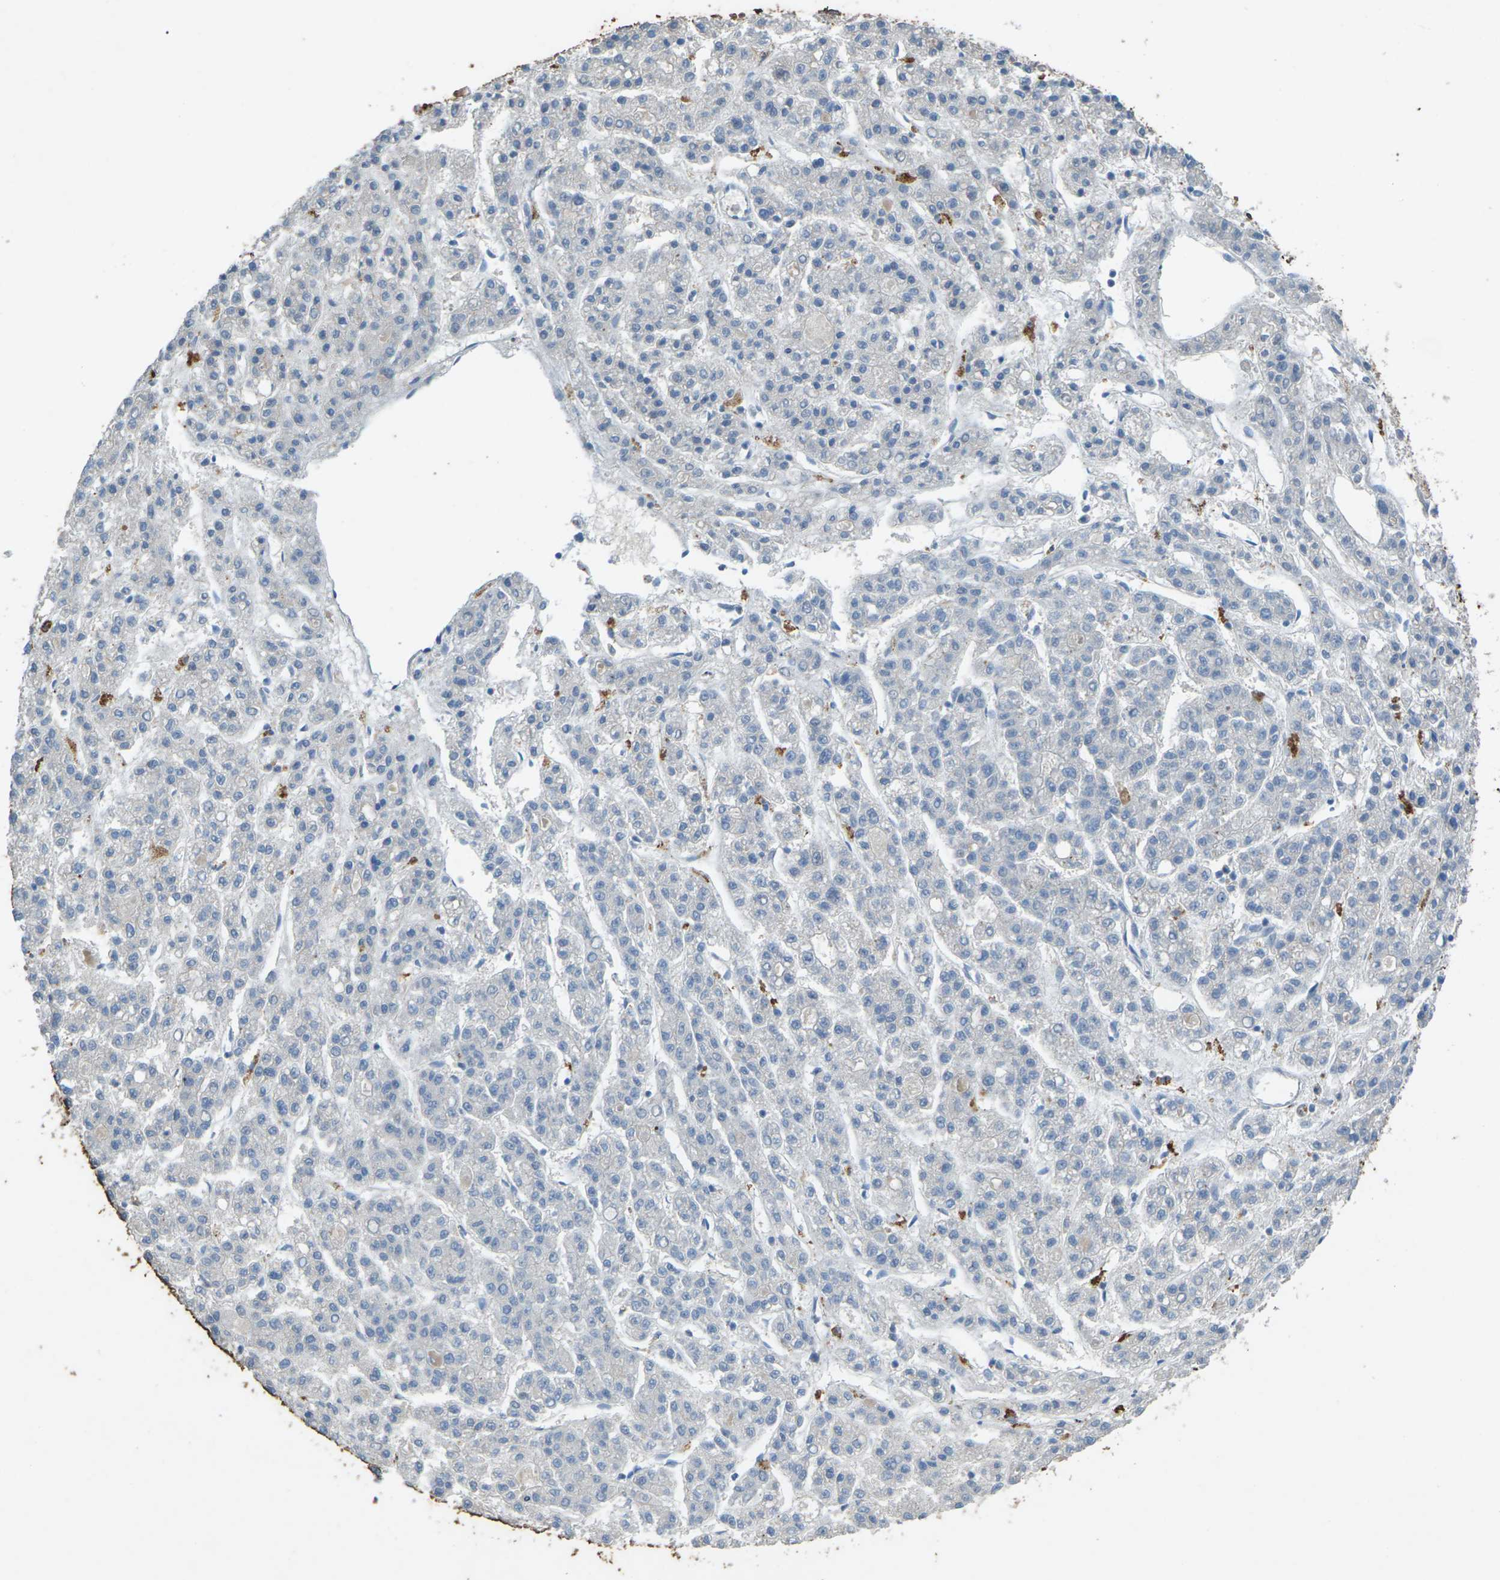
{"staining": {"intensity": "negative", "quantity": "none", "location": "none"}, "tissue": "liver cancer", "cell_type": "Tumor cells", "image_type": "cancer", "snomed": [{"axis": "morphology", "description": "Carcinoma, Hepatocellular, NOS"}, {"axis": "topography", "description": "Liver"}], "caption": "An IHC histopathology image of hepatocellular carcinoma (liver) is shown. There is no staining in tumor cells of hepatocellular carcinoma (liver). The staining was performed using DAB (3,3'-diaminobenzidine) to visualize the protein expression in brown, while the nuclei were stained in blue with hematoxylin (Magnification: 20x).", "gene": "SIGLEC14", "patient": {"sex": "male", "age": 70}}